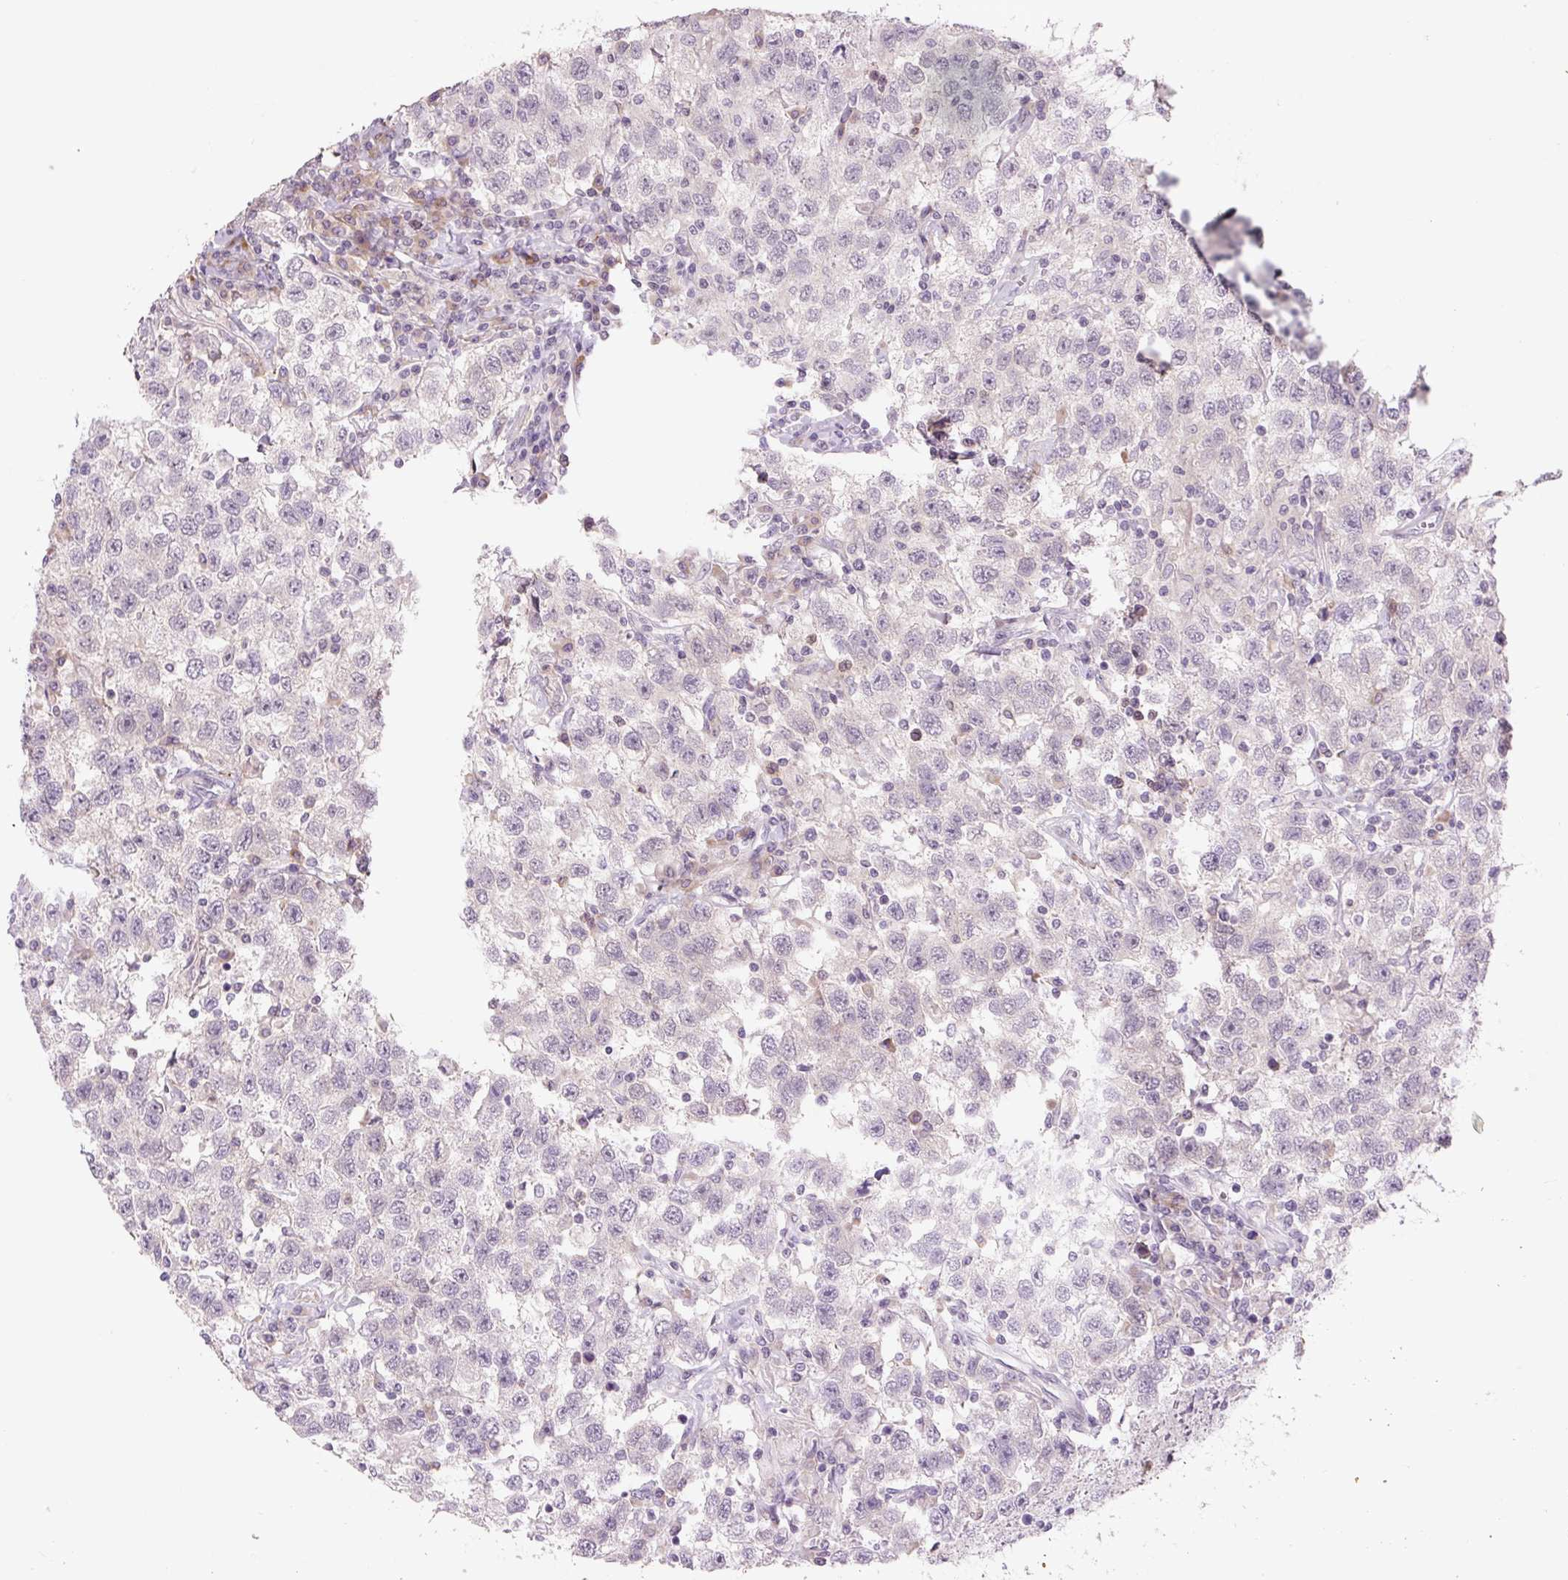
{"staining": {"intensity": "negative", "quantity": "none", "location": "none"}, "tissue": "testis cancer", "cell_type": "Tumor cells", "image_type": "cancer", "snomed": [{"axis": "morphology", "description": "Seminoma, NOS"}, {"axis": "topography", "description": "Testis"}], "caption": "Histopathology image shows no protein expression in tumor cells of testis cancer tissue. The staining is performed using DAB (3,3'-diaminobenzidine) brown chromogen with nuclei counter-stained in using hematoxylin.", "gene": "TMEM100", "patient": {"sex": "male", "age": 41}}